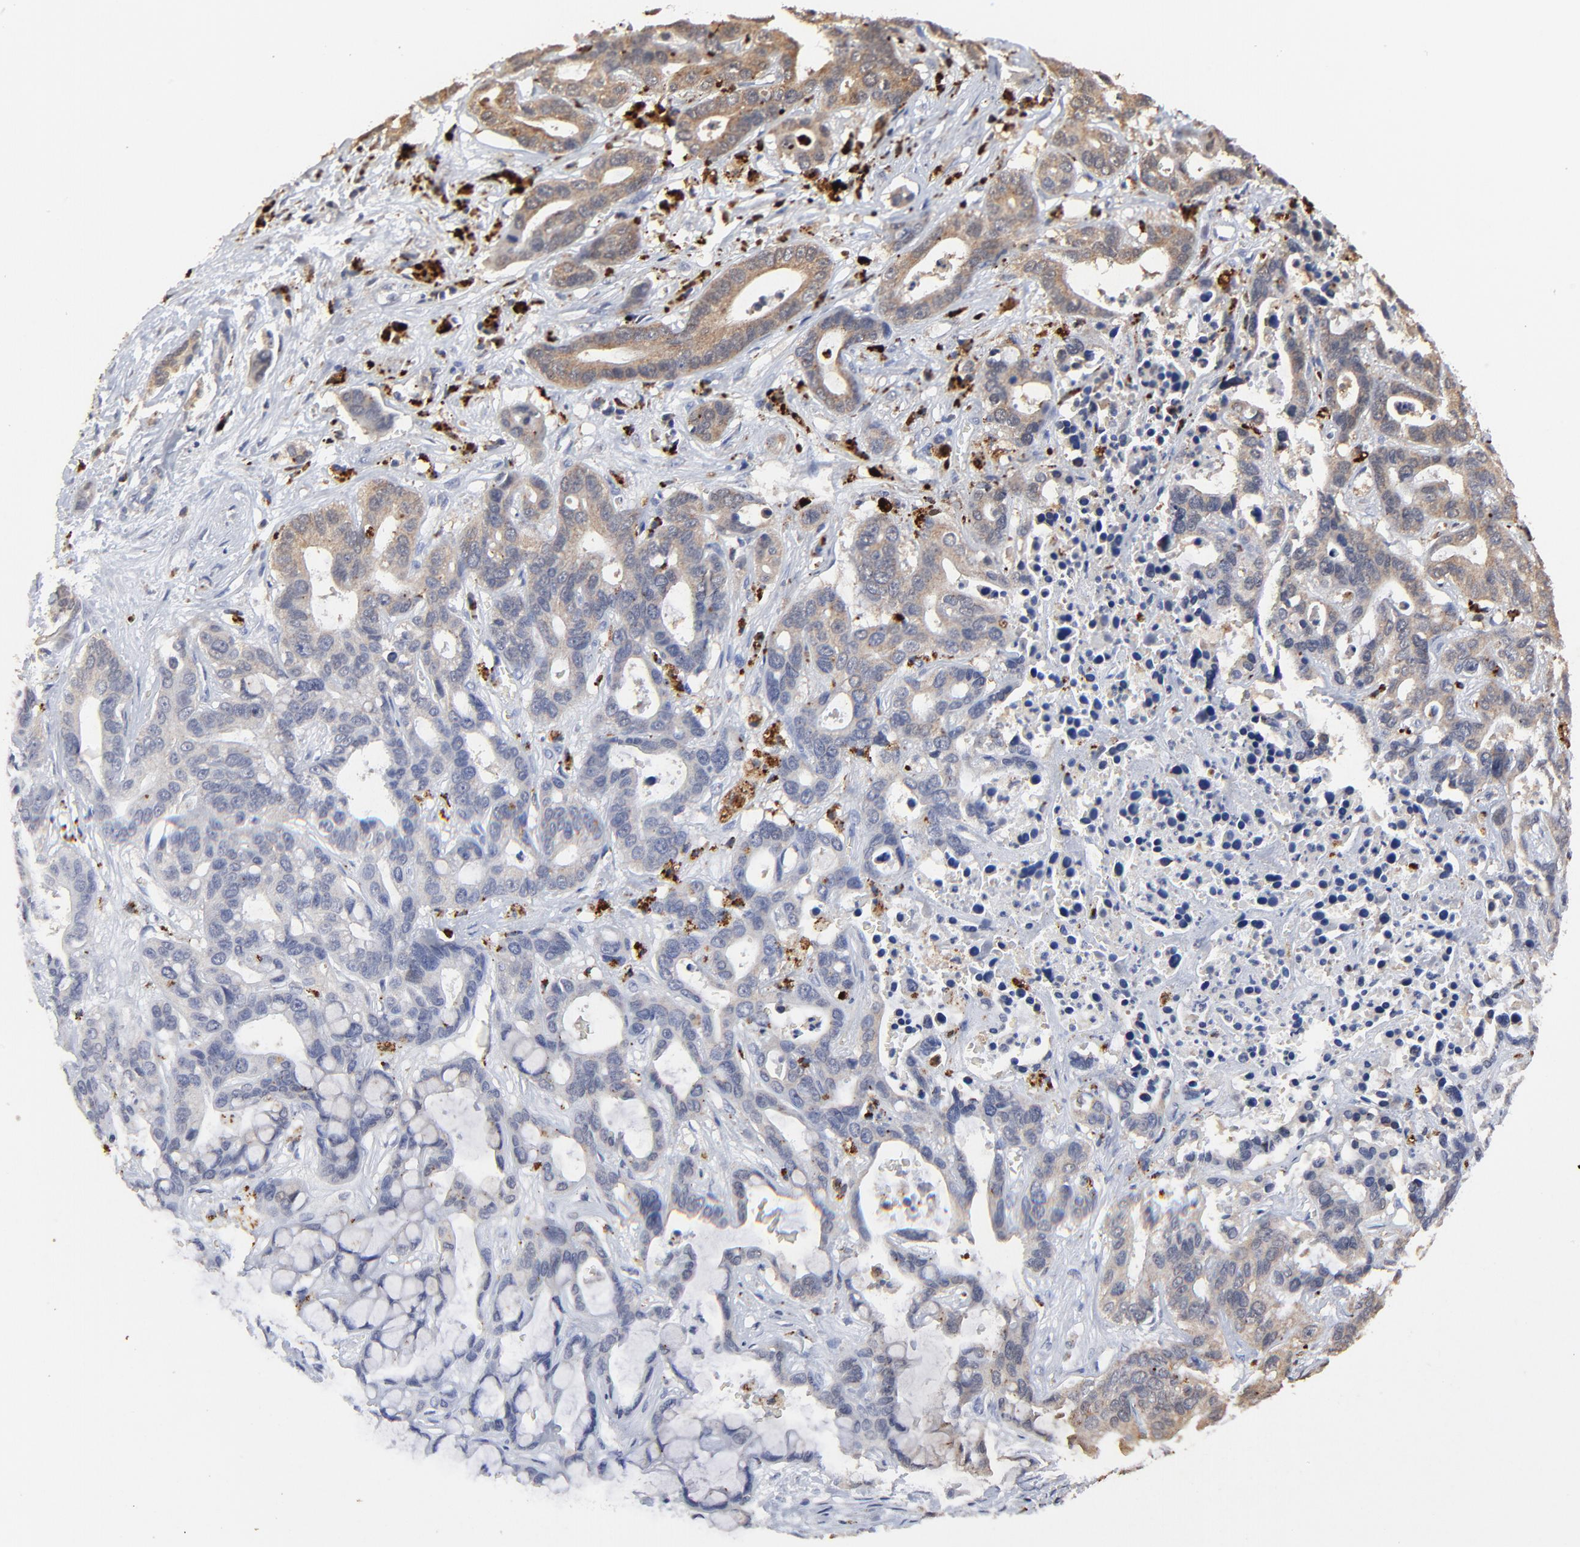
{"staining": {"intensity": "moderate", "quantity": ">75%", "location": "cytoplasmic/membranous"}, "tissue": "liver cancer", "cell_type": "Tumor cells", "image_type": "cancer", "snomed": [{"axis": "morphology", "description": "Cholangiocarcinoma"}, {"axis": "topography", "description": "Liver"}], "caption": "A micrograph of human liver cancer (cholangiocarcinoma) stained for a protein shows moderate cytoplasmic/membranous brown staining in tumor cells. (Brightfield microscopy of DAB IHC at high magnification).", "gene": "LGALS3", "patient": {"sex": "female", "age": 65}}